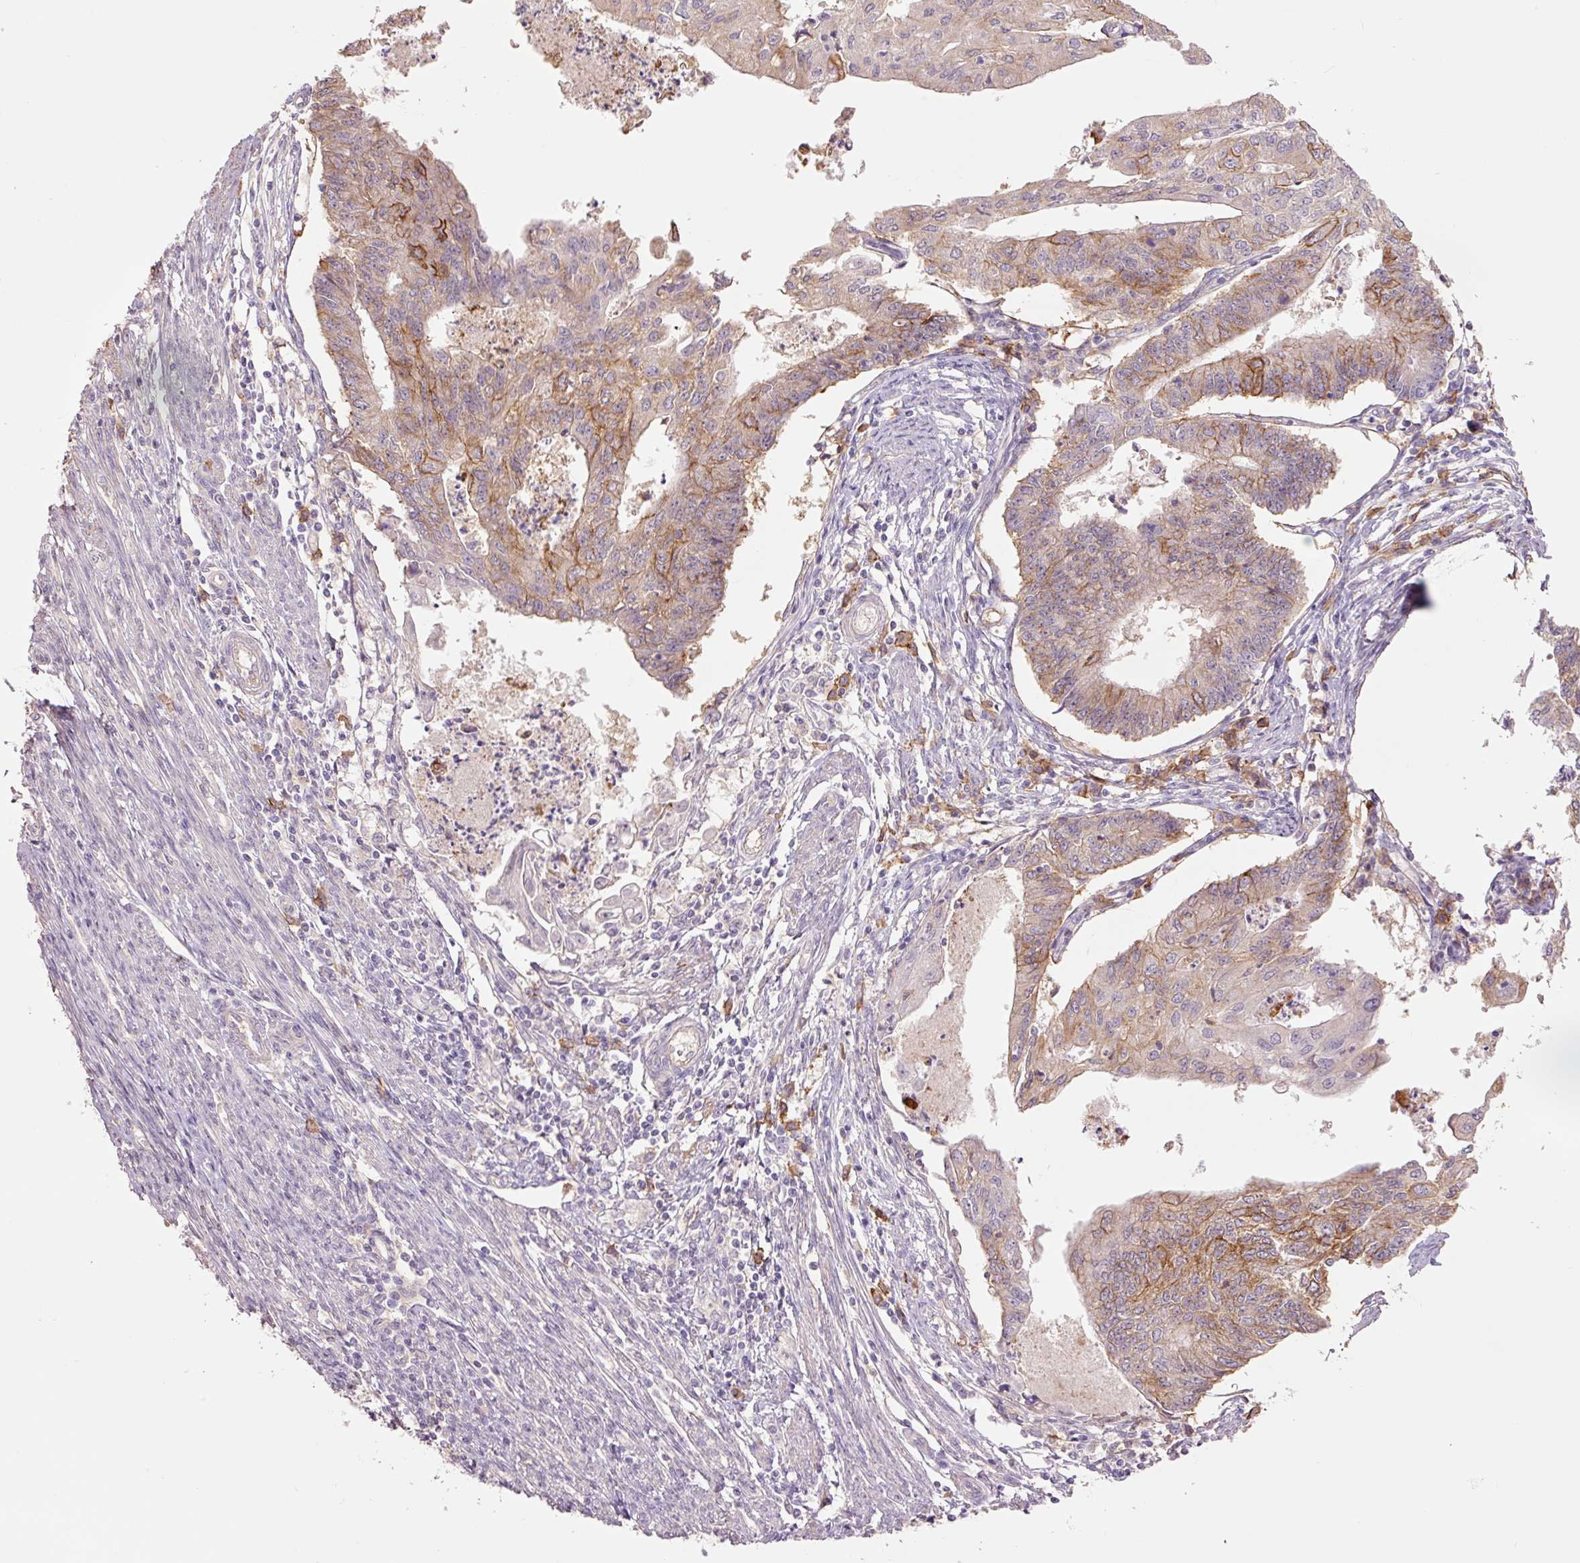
{"staining": {"intensity": "moderate", "quantity": "25%-75%", "location": "cytoplasmic/membranous"}, "tissue": "endometrial cancer", "cell_type": "Tumor cells", "image_type": "cancer", "snomed": [{"axis": "morphology", "description": "Adenocarcinoma, NOS"}, {"axis": "topography", "description": "Endometrium"}], "caption": "Immunohistochemistry (DAB (3,3'-diaminobenzidine)) staining of human endometrial cancer (adenocarcinoma) displays moderate cytoplasmic/membranous protein staining in approximately 25%-75% of tumor cells. The staining was performed using DAB (3,3'-diaminobenzidine) to visualize the protein expression in brown, while the nuclei were stained in blue with hematoxylin (Magnification: 20x).", "gene": "SLC1A4", "patient": {"sex": "female", "age": 56}}